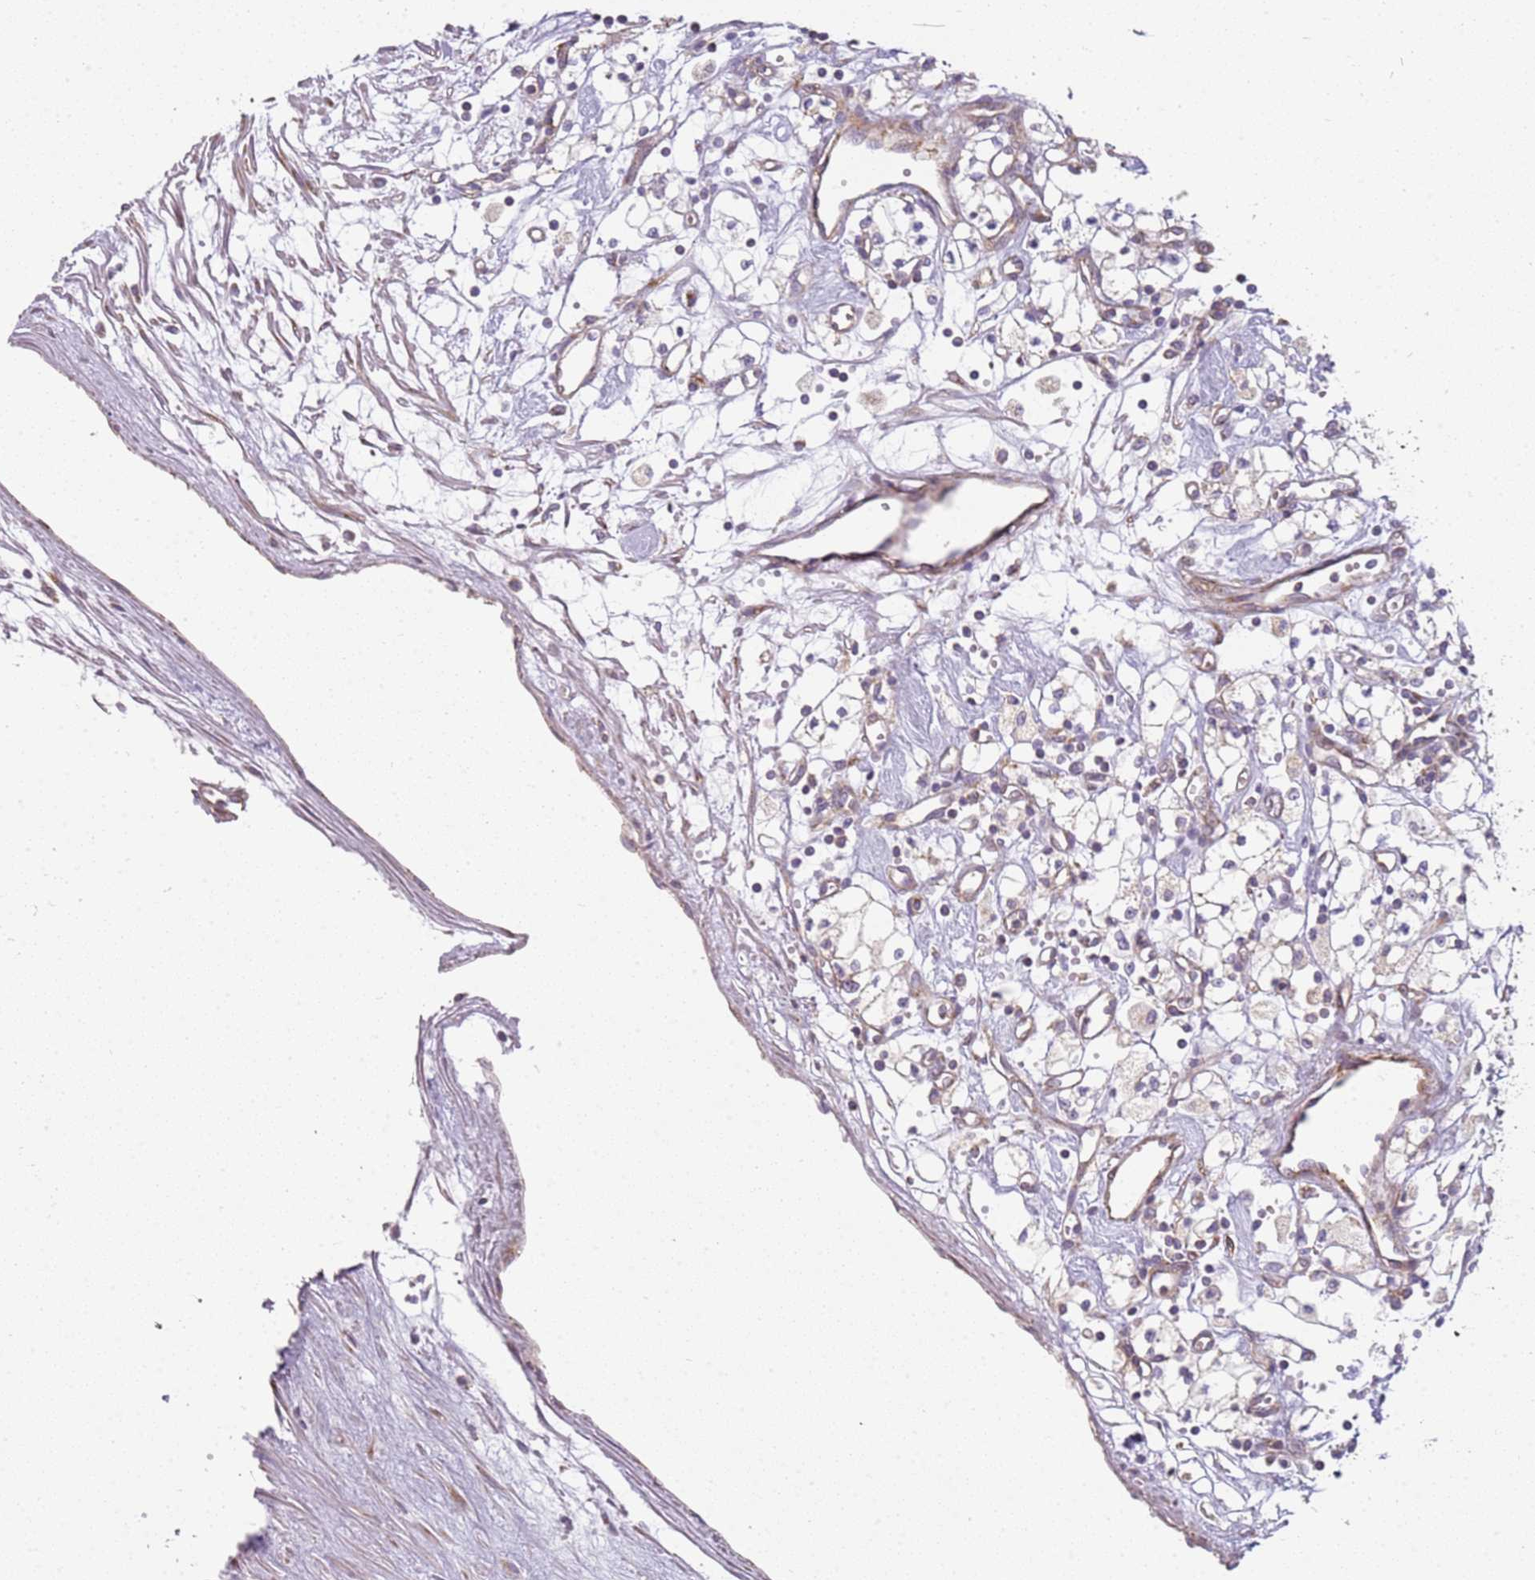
{"staining": {"intensity": "negative", "quantity": "none", "location": "none"}, "tissue": "renal cancer", "cell_type": "Tumor cells", "image_type": "cancer", "snomed": [{"axis": "morphology", "description": "Adenocarcinoma, NOS"}, {"axis": "topography", "description": "Kidney"}], "caption": "The micrograph displays no staining of tumor cells in renal cancer.", "gene": "TMEM200C", "patient": {"sex": "male", "age": 59}}